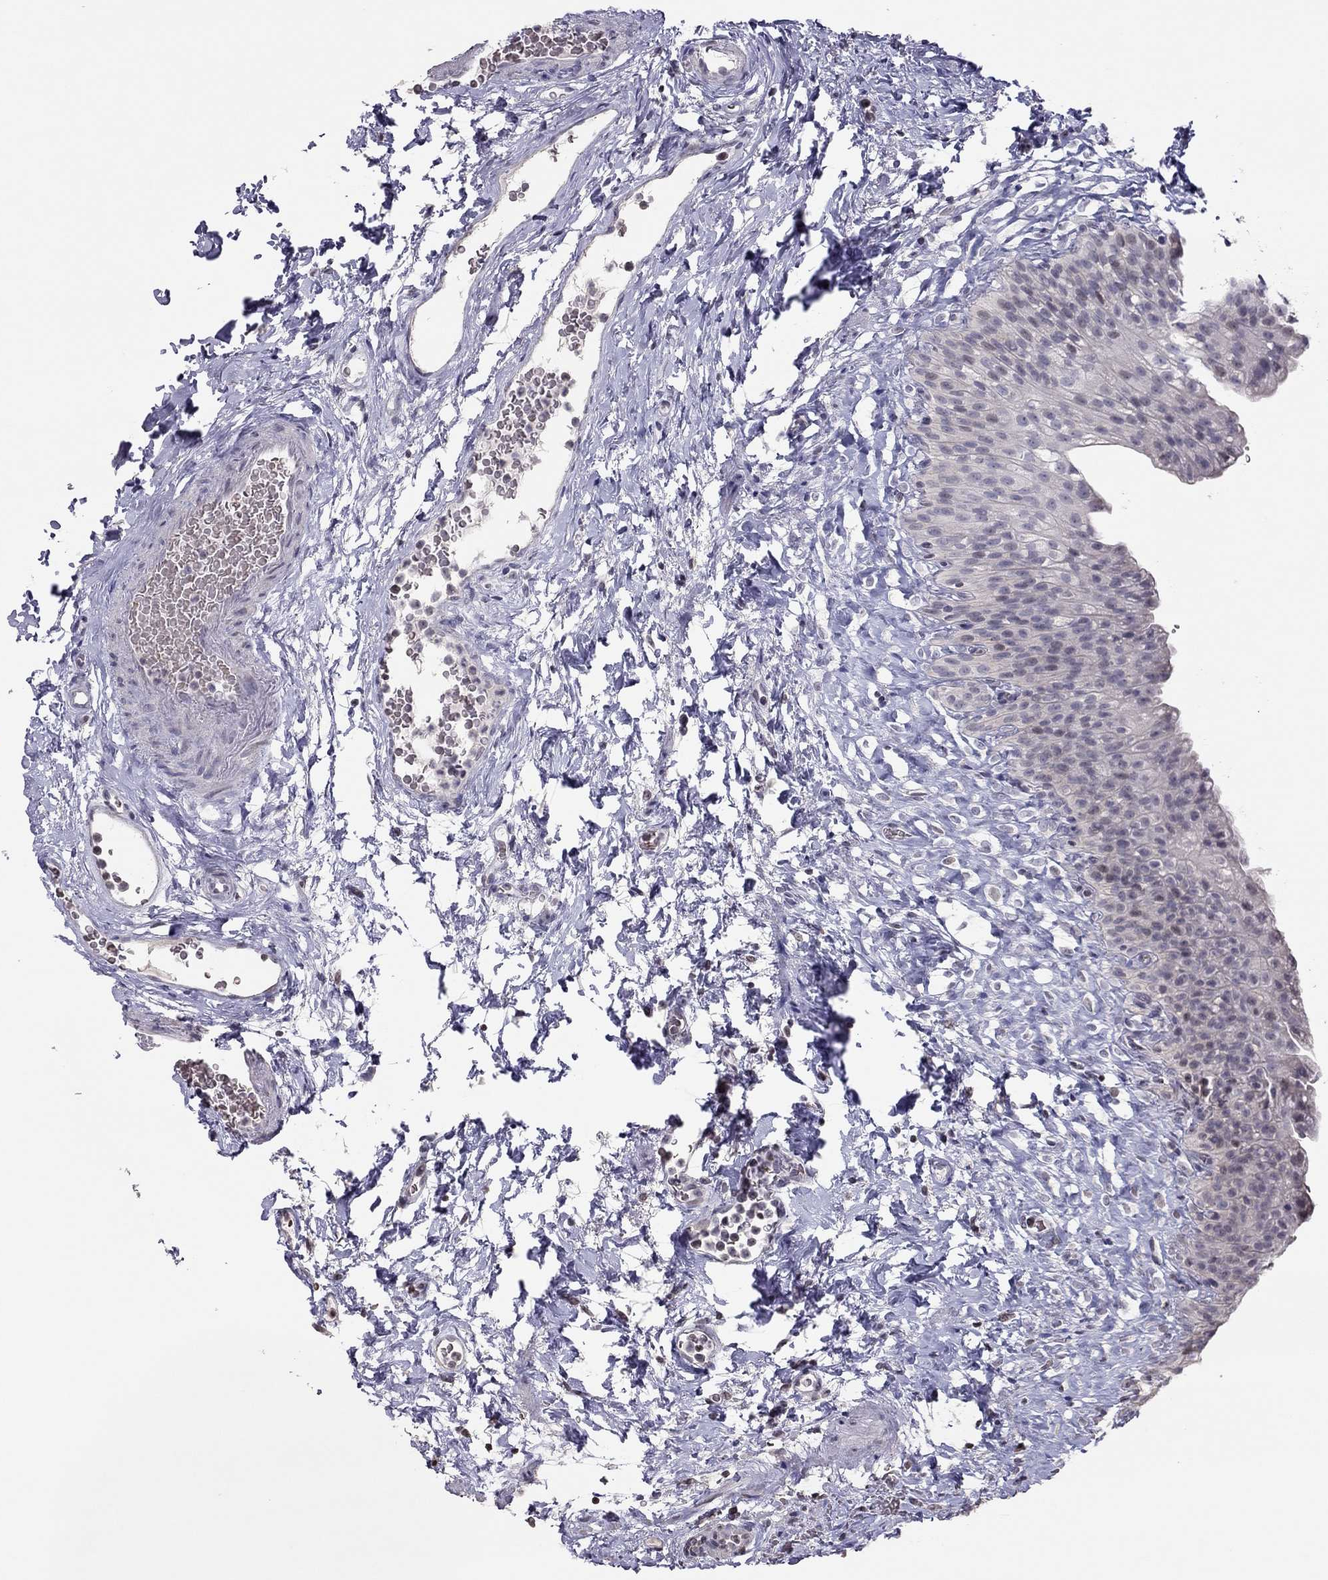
{"staining": {"intensity": "negative", "quantity": "none", "location": "none"}, "tissue": "urinary bladder", "cell_type": "Urothelial cells", "image_type": "normal", "snomed": [{"axis": "morphology", "description": "Normal tissue, NOS"}, {"axis": "topography", "description": "Urinary bladder"}], "caption": "Protein analysis of unremarkable urinary bladder exhibits no significant staining in urothelial cells.", "gene": "TSHB", "patient": {"sex": "male", "age": 76}}